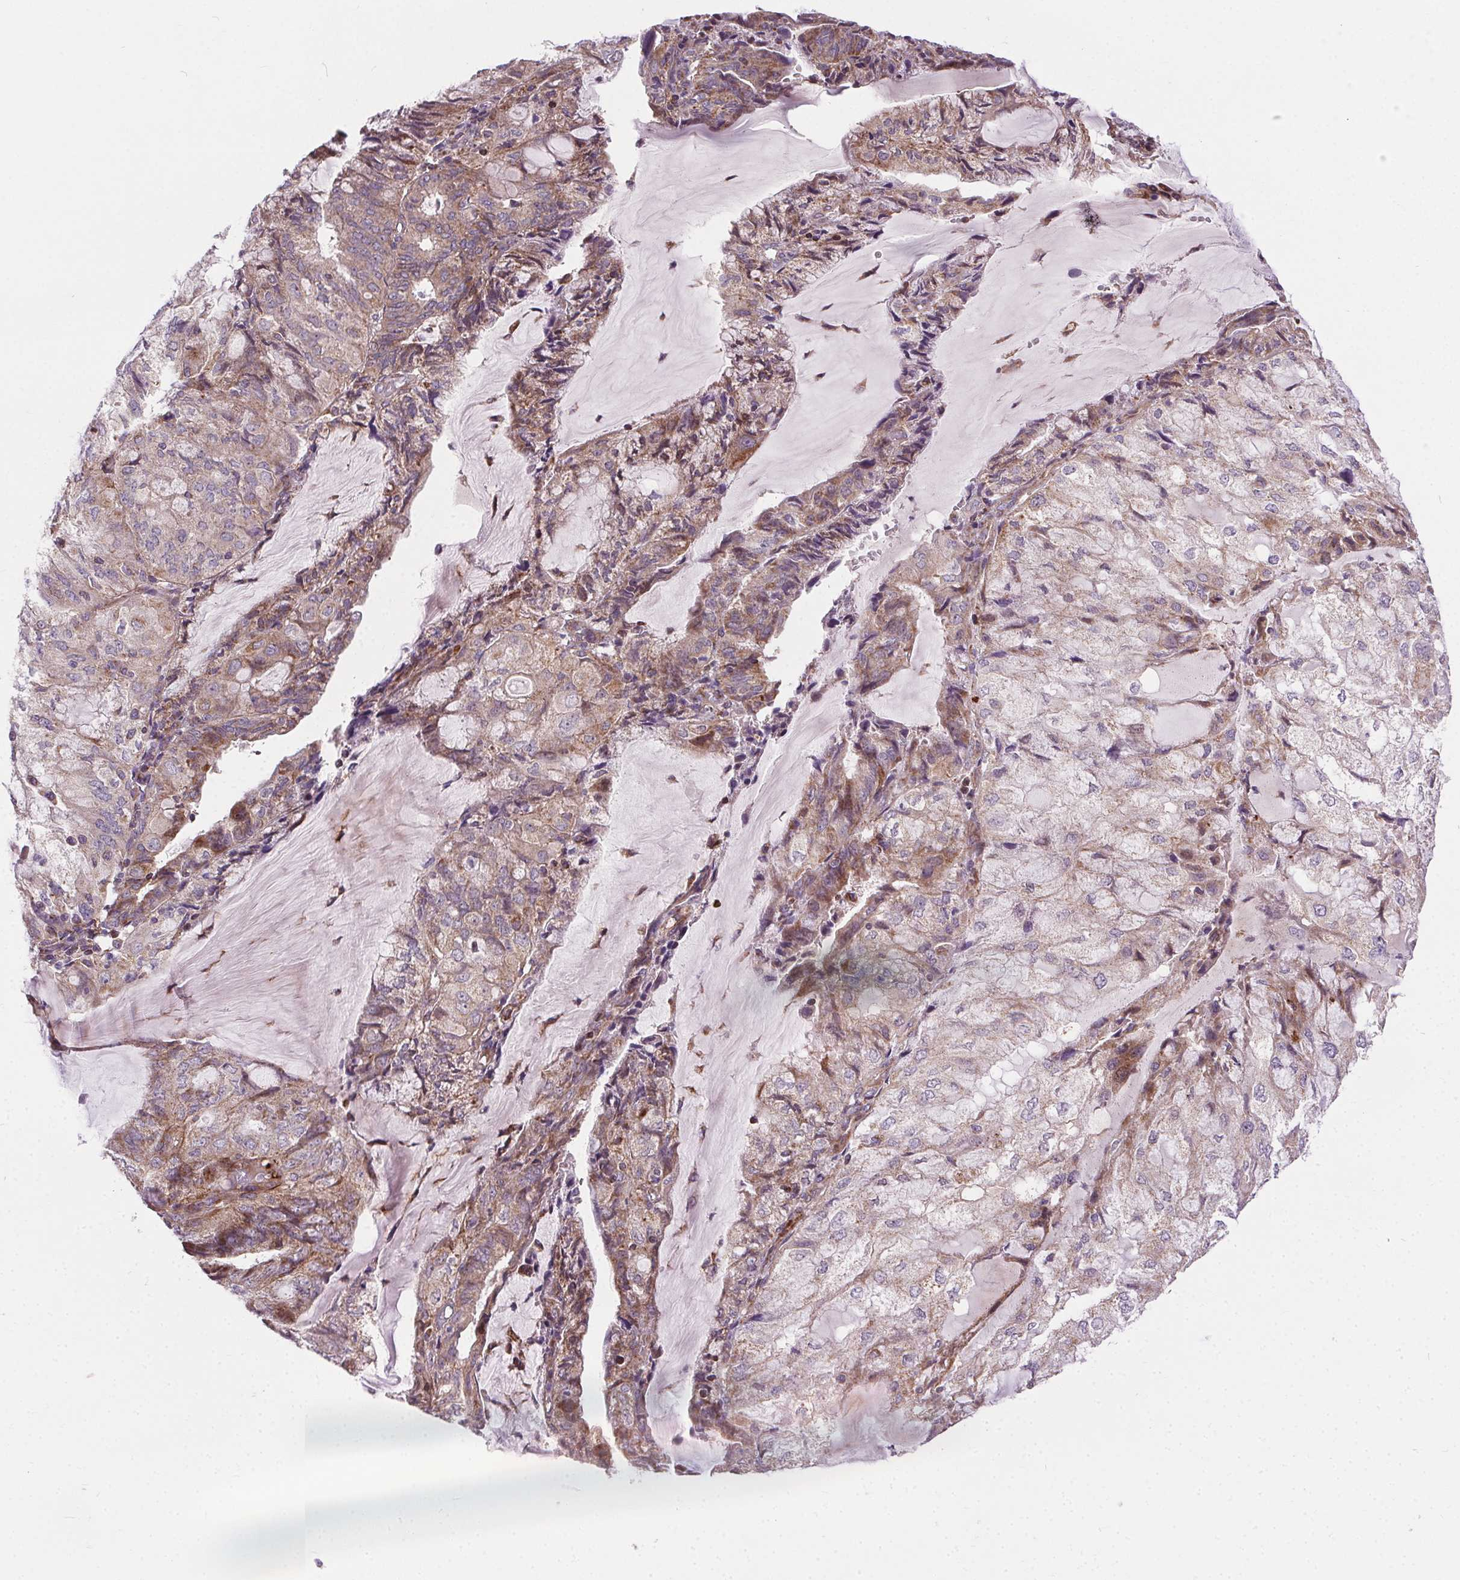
{"staining": {"intensity": "moderate", "quantity": "<25%", "location": "cytoplasmic/membranous"}, "tissue": "endometrial cancer", "cell_type": "Tumor cells", "image_type": "cancer", "snomed": [{"axis": "morphology", "description": "Adenocarcinoma, NOS"}, {"axis": "topography", "description": "Endometrium"}], "caption": "Immunohistochemistry (IHC) of adenocarcinoma (endometrial) reveals low levels of moderate cytoplasmic/membranous positivity in approximately <25% of tumor cells. Using DAB (brown) and hematoxylin (blue) stains, captured at high magnification using brightfield microscopy.", "gene": "GOLT1B", "patient": {"sex": "female", "age": 81}}